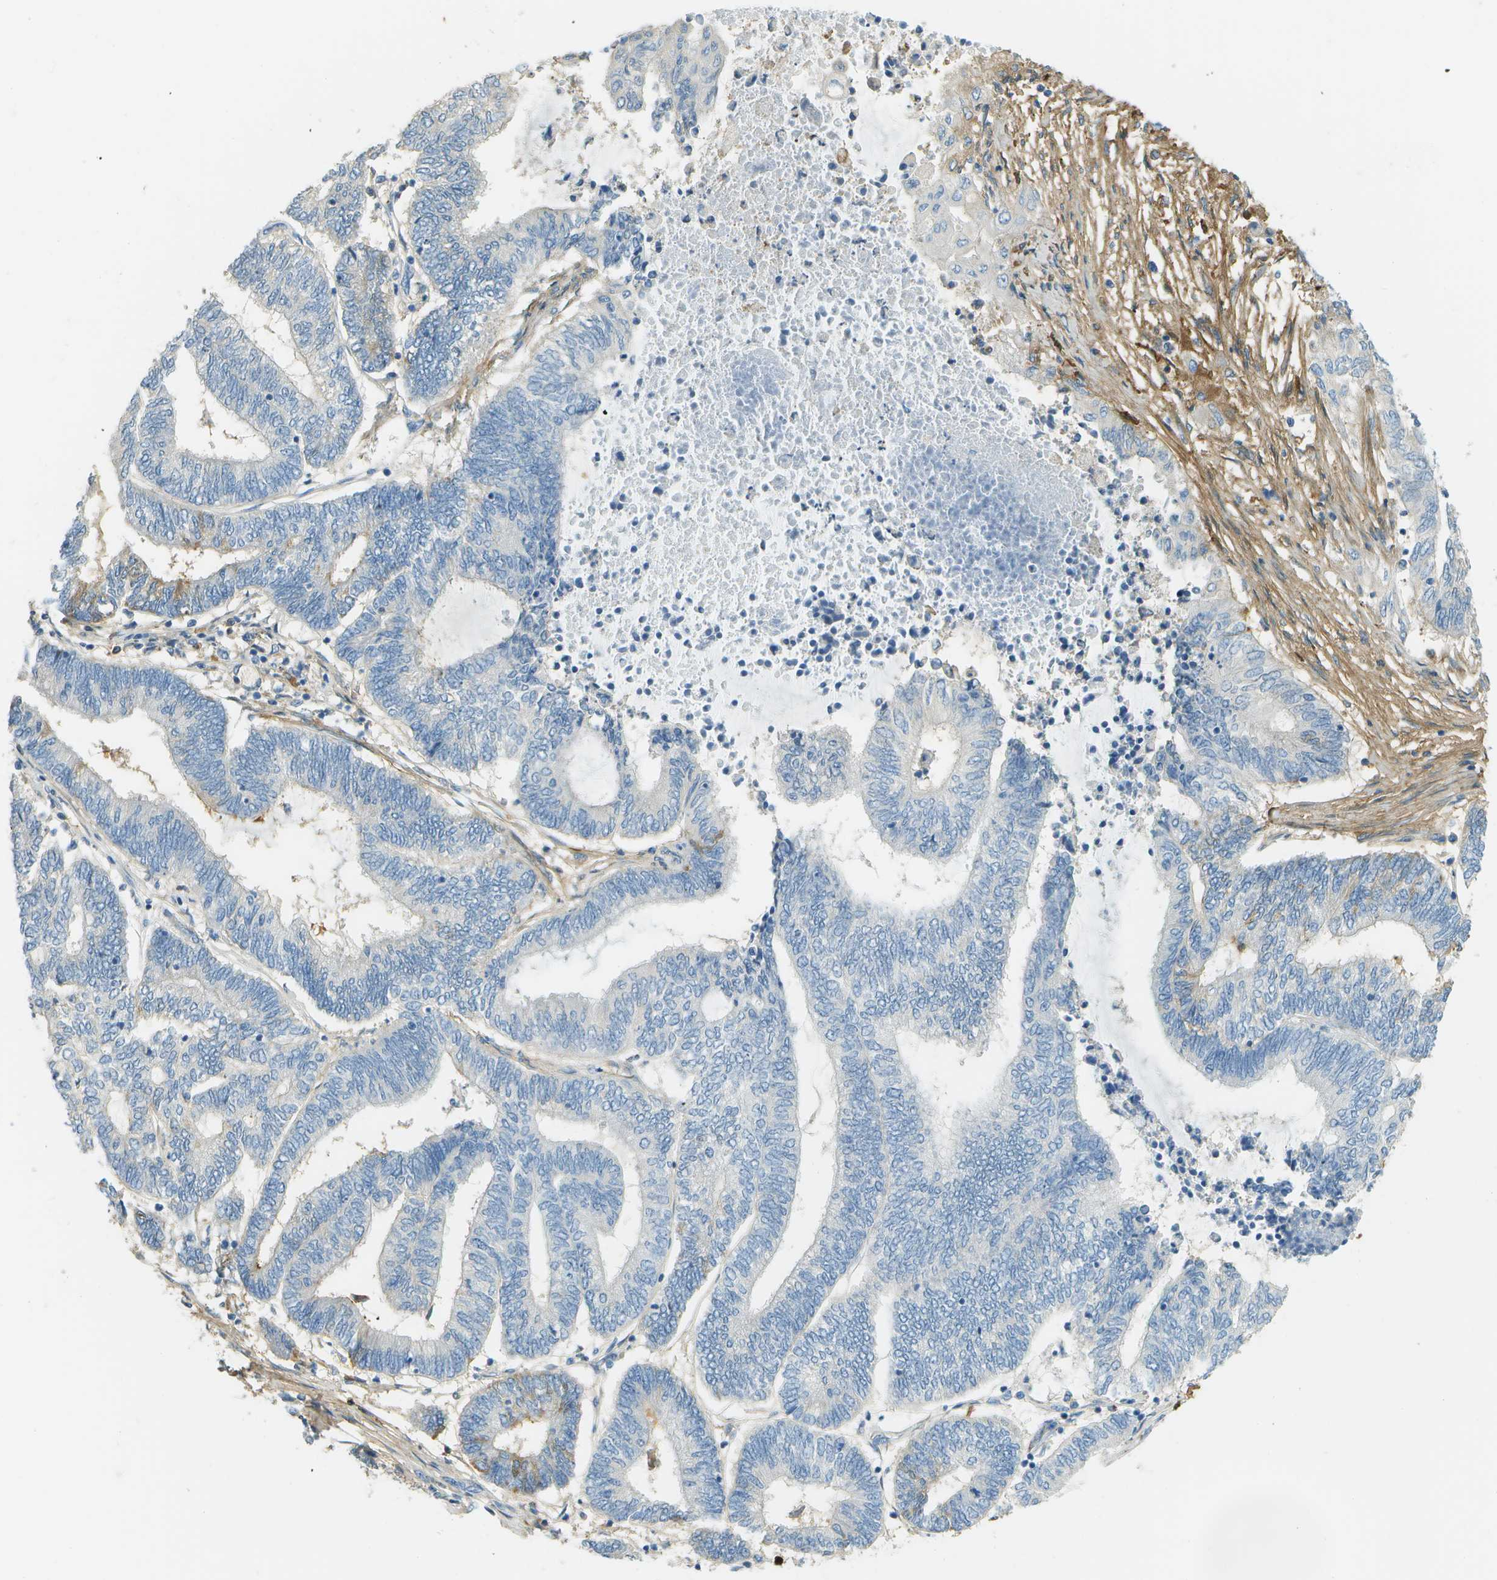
{"staining": {"intensity": "negative", "quantity": "none", "location": "none"}, "tissue": "endometrial cancer", "cell_type": "Tumor cells", "image_type": "cancer", "snomed": [{"axis": "morphology", "description": "Adenocarcinoma, NOS"}, {"axis": "topography", "description": "Uterus"}, {"axis": "topography", "description": "Endometrium"}], "caption": "This histopathology image is of adenocarcinoma (endometrial) stained with IHC to label a protein in brown with the nuclei are counter-stained blue. There is no staining in tumor cells. (DAB (3,3'-diaminobenzidine) IHC visualized using brightfield microscopy, high magnification).", "gene": "DCN", "patient": {"sex": "female", "age": 70}}